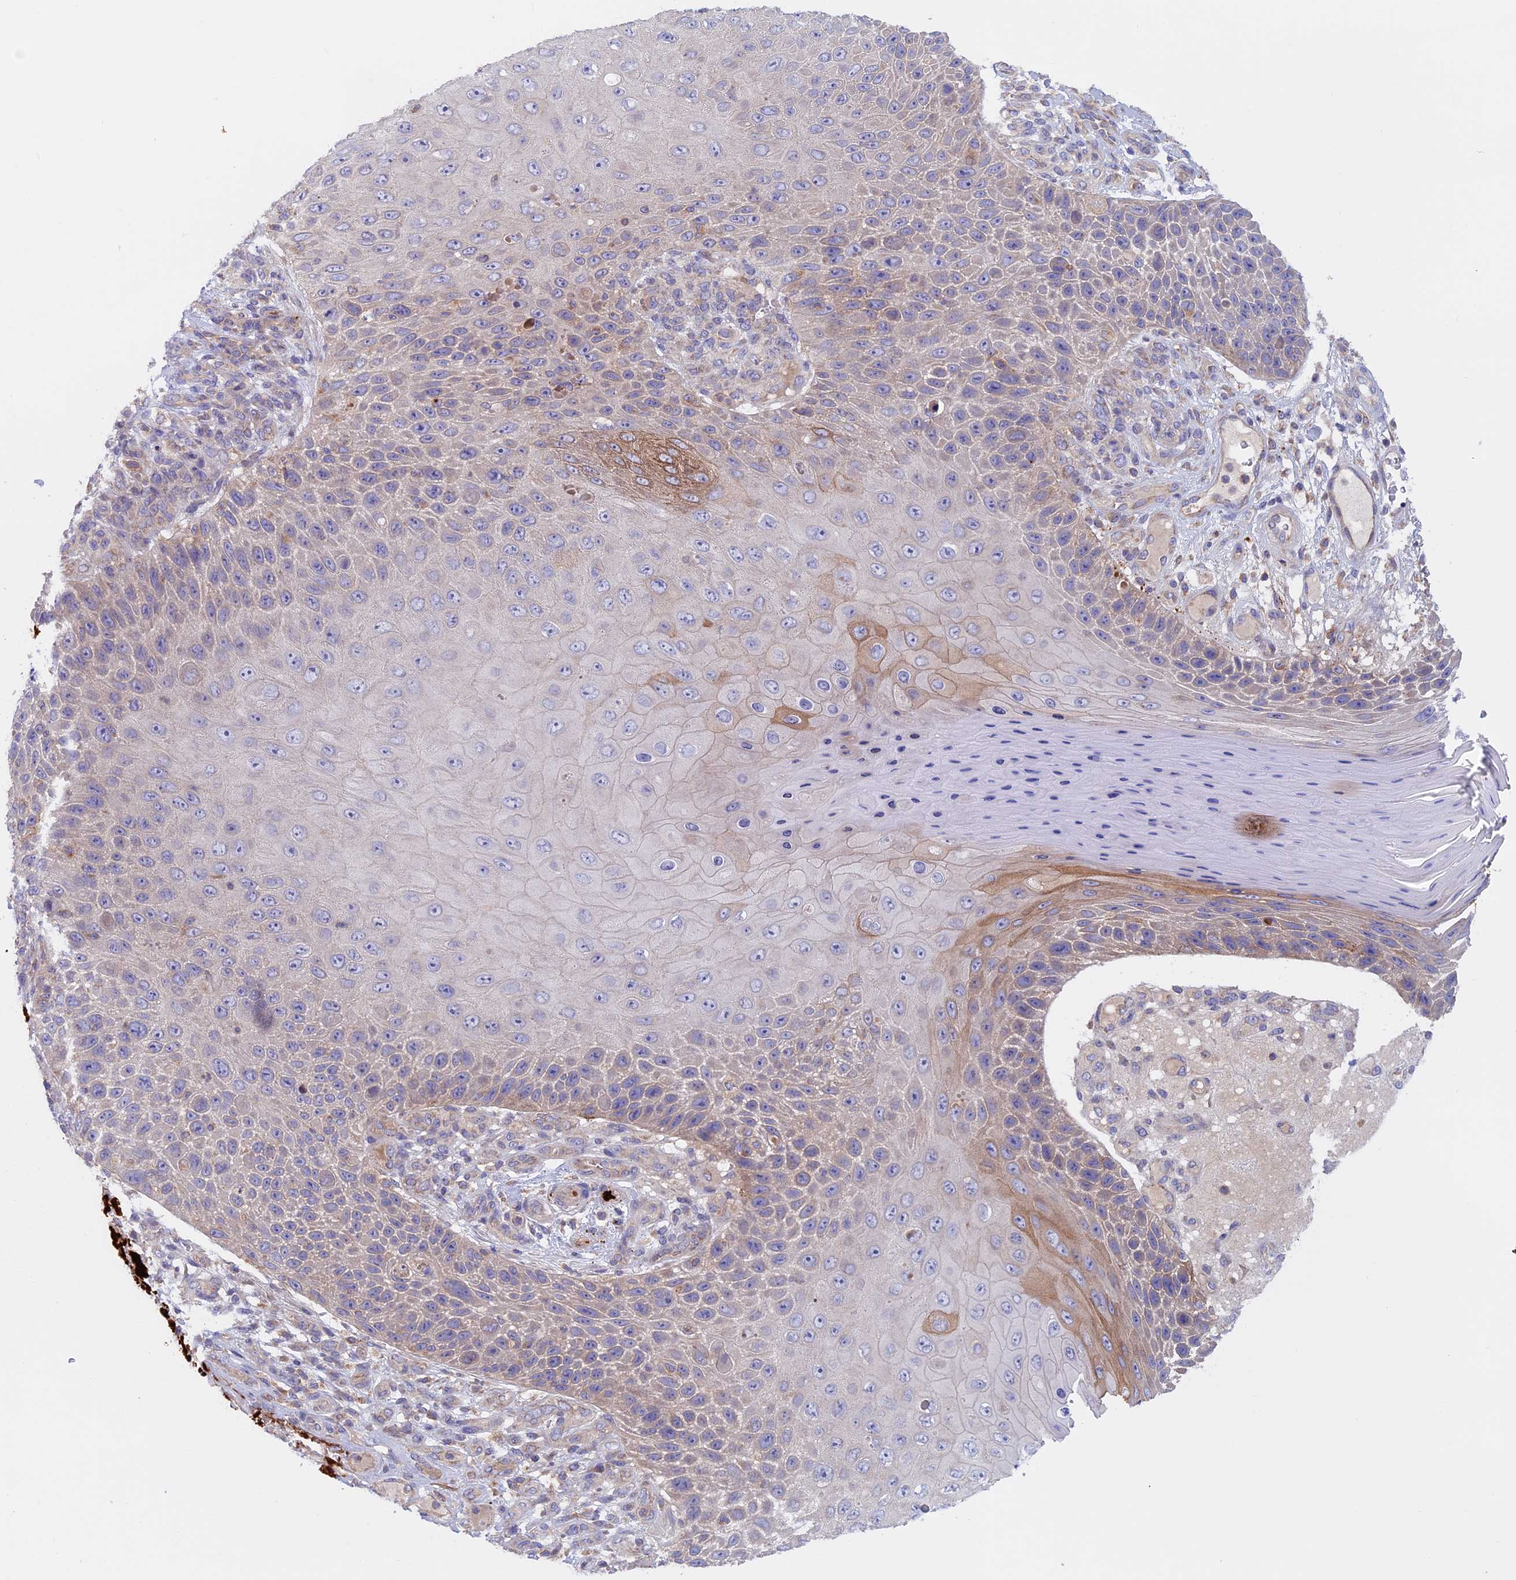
{"staining": {"intensity": "weak", "quantity": "25%-75%", "location": "cytoplasmic/membranous"}, "tissue": "skin cancer", "cell_type": "Tumor cells", "image_type": "cancer", "snomed": [{"axis": "morphology", "description": "Squamous cell carcinoma, NOS"}, {"axis": "topography", "description": "Skin"}], "caption": "A brown stain shows weak cytoplasmic/membranous staining of a protein in human skin cancer tumor cells. (DAB (3,3'-diaminobenzidine) IHC with brightfield microscopy, high magnification).", "gene": "PTPN9", "patient": {"sex": "female", "age": 88}}